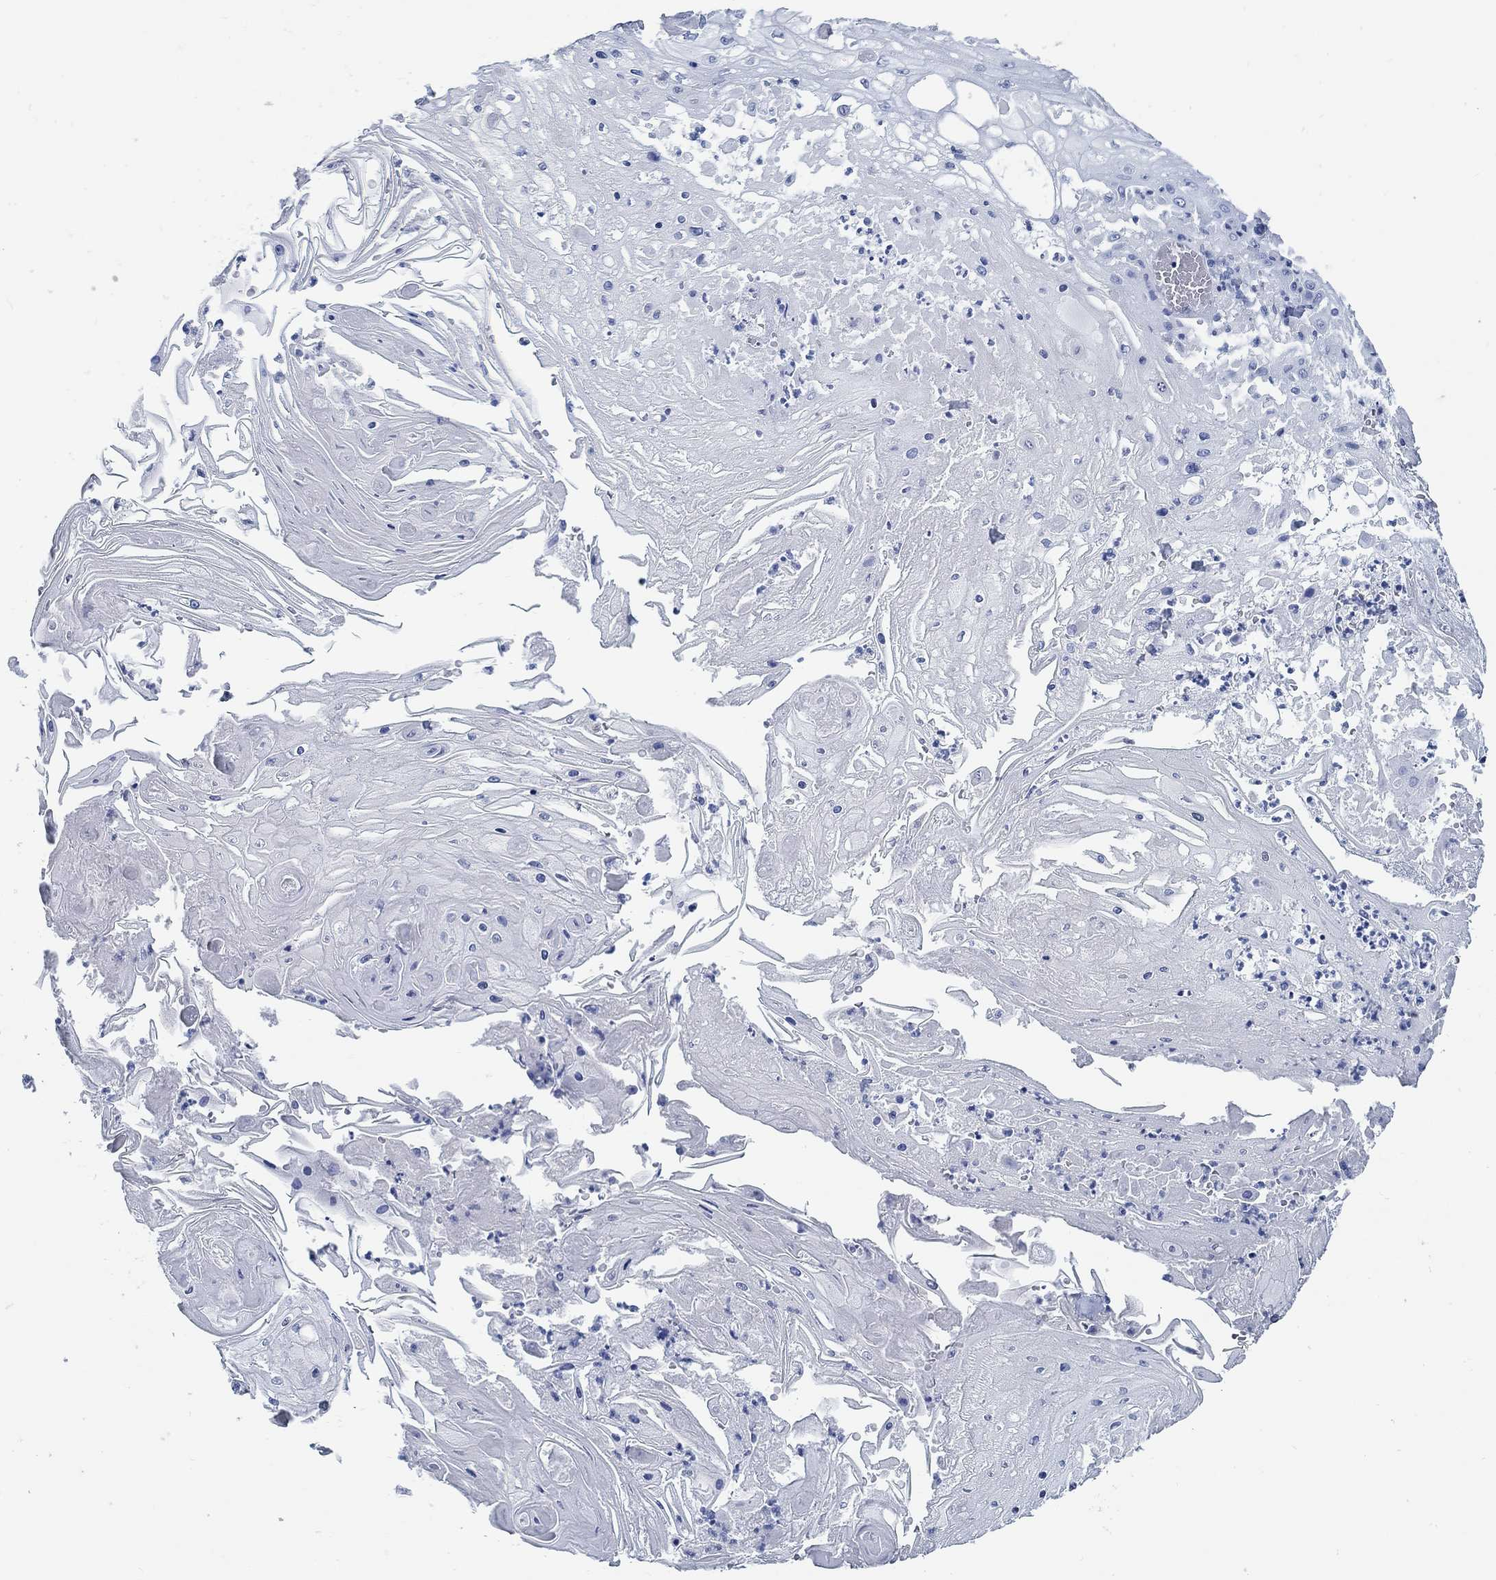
{"staining": {"intensity": "negative", "quantity": "none", "location": "none"}, "tissue": "skin cancer", "cell_type": "Tumor cells", "image_type": "cancer", "snomed": [{"axis": "morphology", "description": "Squamous cell carcinoma, NOS"}, {"axis": "topography", "description": "Skin"}], "caption": "Tumor cells are negative for protein expression in human skin cancer (squamous cell carcinoma).", "gene": "SLC45A1", "patient": {"sex": "male", "age": 70}}